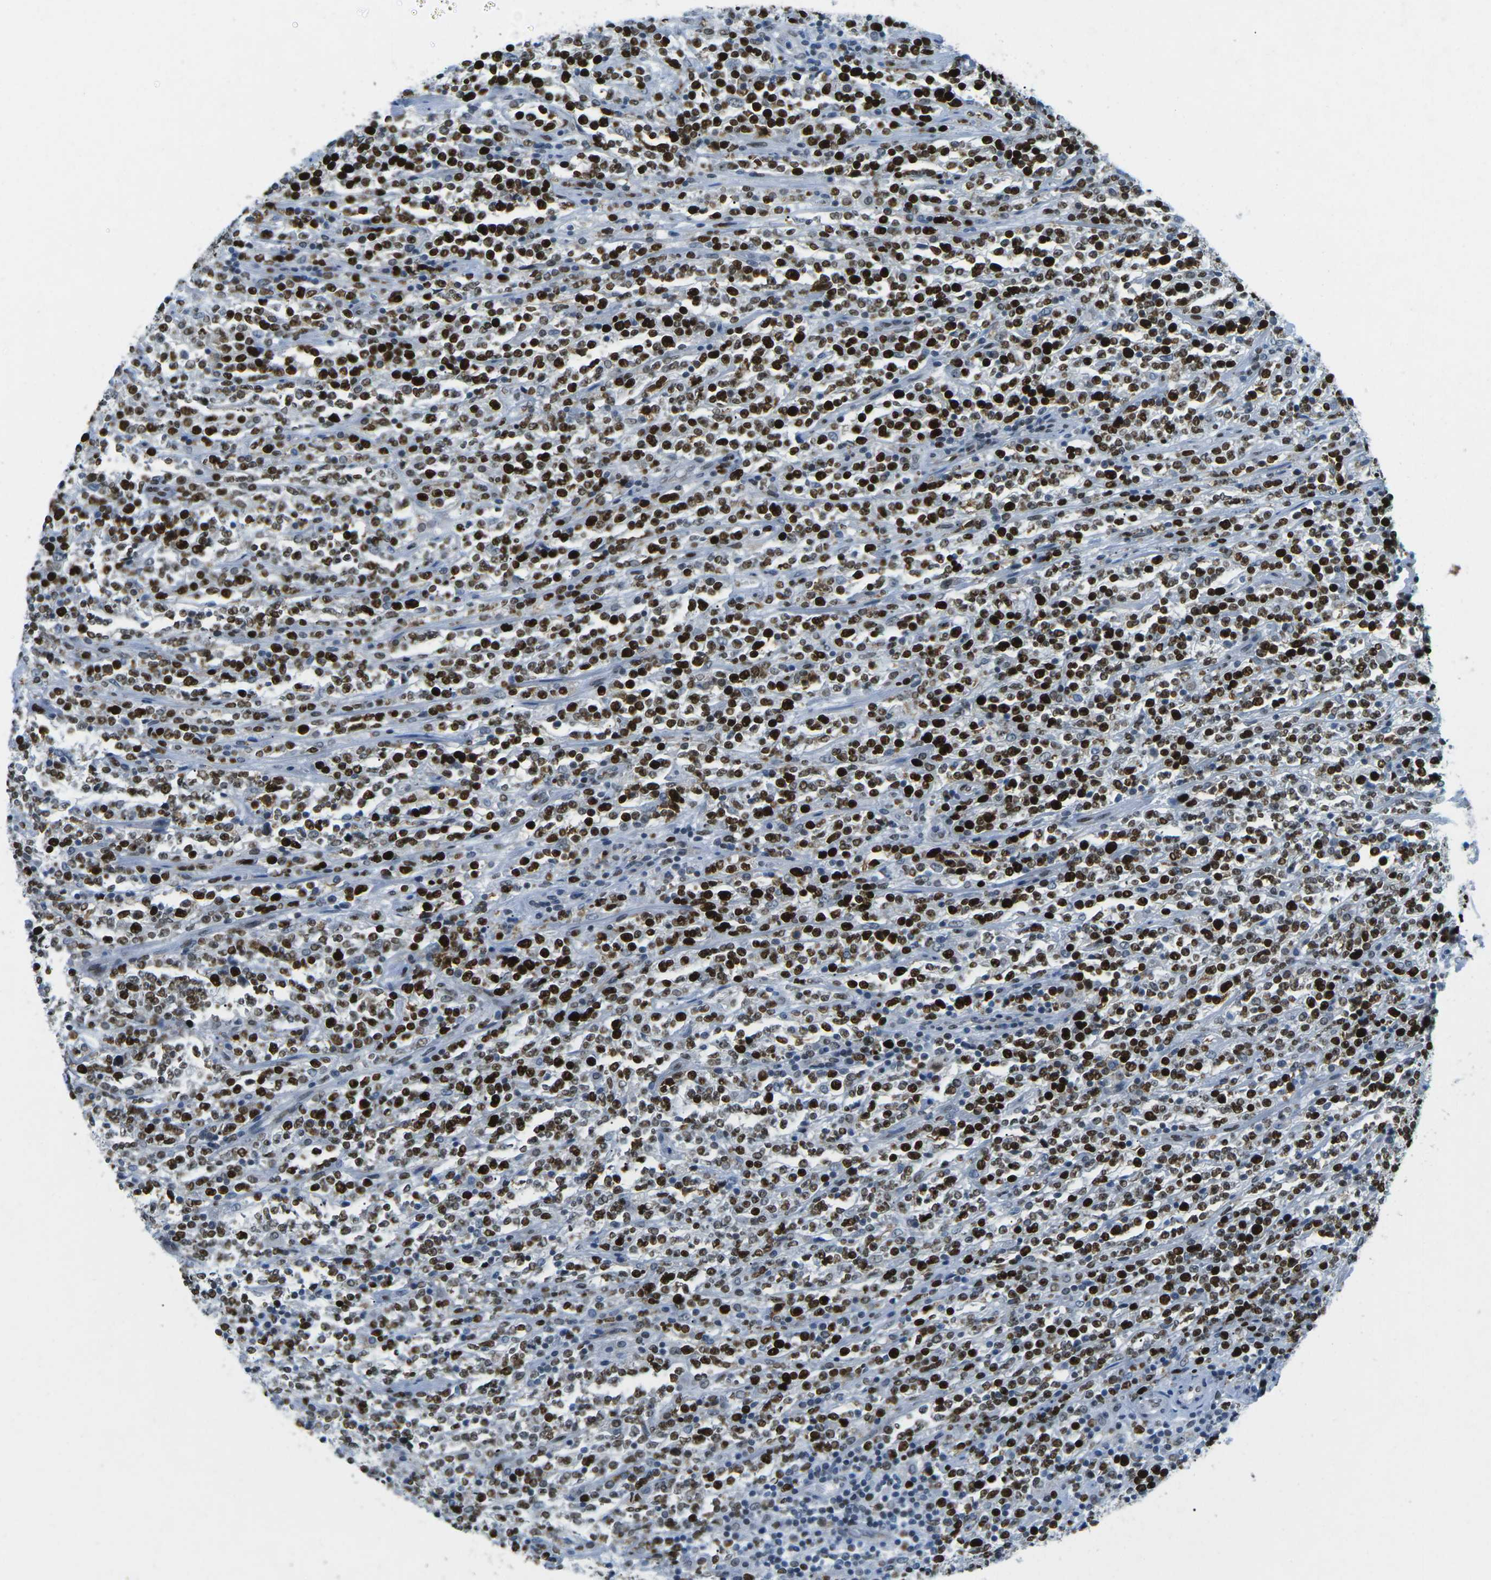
{"staining": {"intensity": "strong", "quantity": ">75%", "location": "nuclear"}, "tissue": "lymphoma", "cell_type": "Tumor cells", "image_type": "cancer", "snomed": [{"axis": "morphology", "description": "Malignant lymphoma, non-Hodgkin's type, High grade"}, {"axis": "topography", "description": "Soft tissue"}], "caption": "Lymphoma was stained to show a protein in brown. There is high levels of strong nuclear staining in approximately >75% of tumor cells. (IHC, brightfield microscopy, high magnification).", "gene": "RB1", "patient": {"sex": "male", "age": 18}}